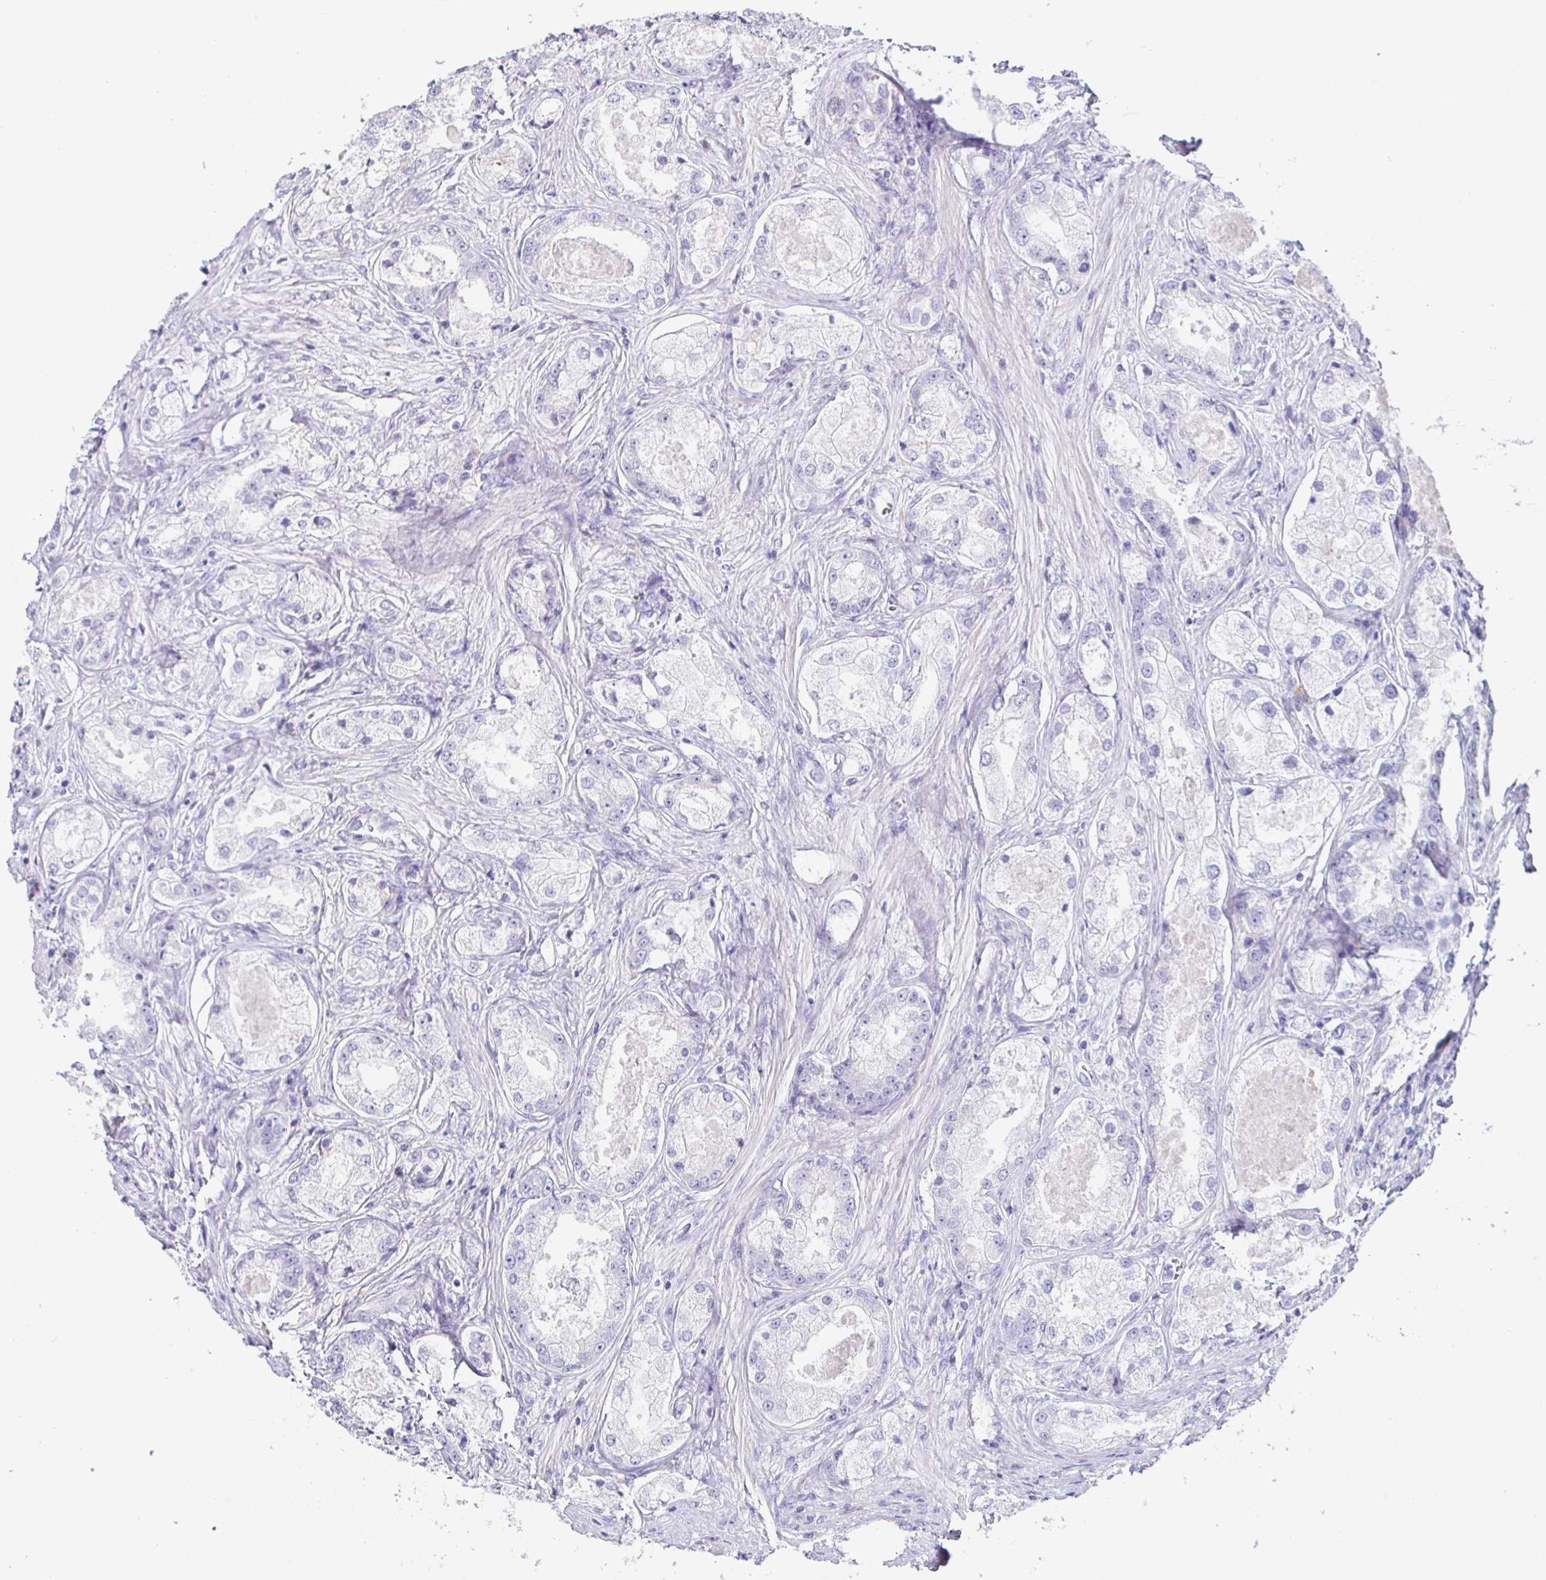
{"staining": {"intensity": "negative", "quantity": "none", "location": "none"}, "tissue": "prostate cancer", "cell_type": "Tumor cells", "image_type": "cancer", "snomed": [{"axis": "morphology", "description": "Adenocarcinoma, Low grade"}, {"axis": "topography", "description": "Prostate"}], "caption": "The immunohistochemistry (IHC) micrograph has no significant staining in tumor cells of prostate cancer tissue.", "gene": "SIRPA", "patient": {"sex": "male", "age": 68}}